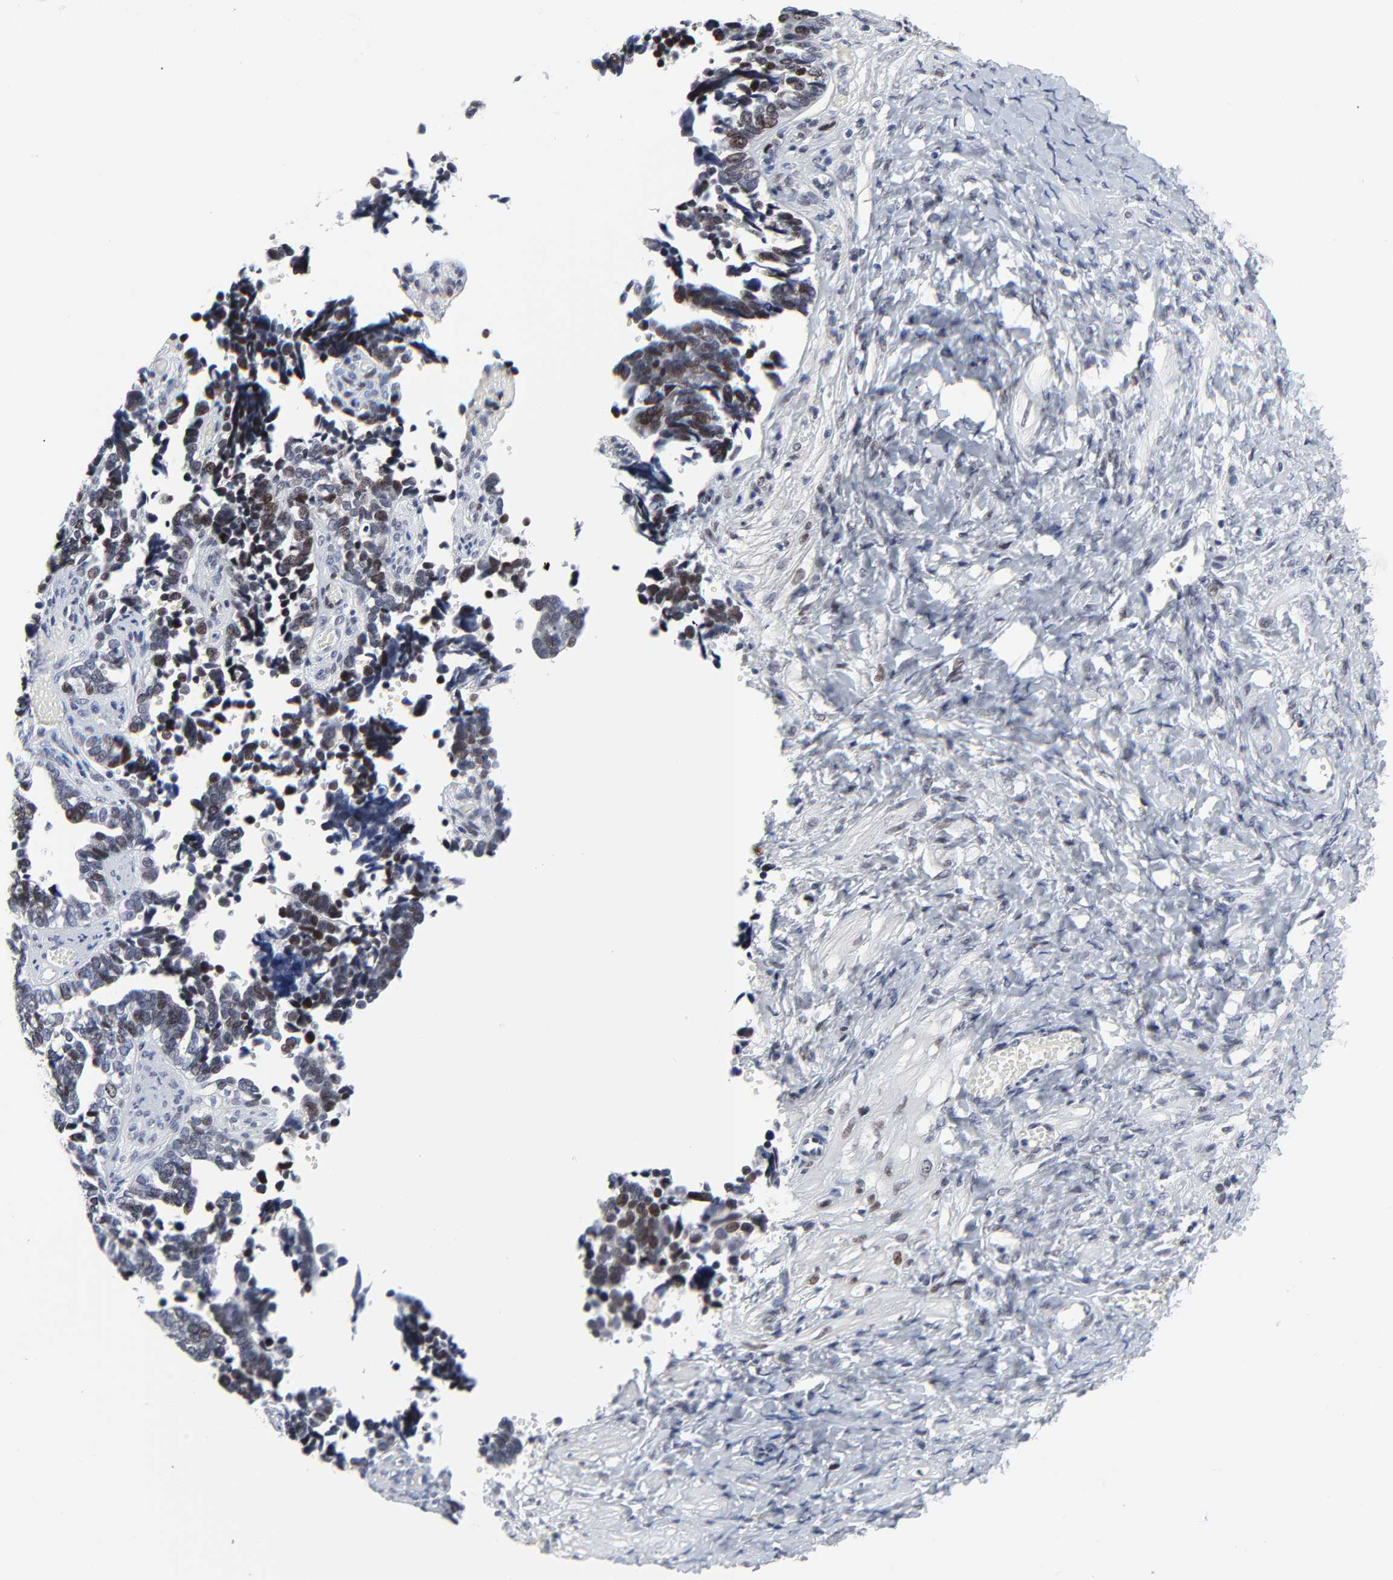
{"staining": {"intensity": "weak", "quantity": ">75%", "location": "nuclear"}, "tissue": "ovarian cancer", "cell_type": "Tumor cells", "image_type": "cancer", "snomed": [{"axis": "morphology", "description": "Cystadenocarcinoma, serous, NOS"}, {"axis": "topography", "description": "Ovary"}], "caption": "A histopathology image of human ovarian cancer (serous cystadenocarcinoma) stained for a protein shows weak nuclear brown staining in tumor cells.", "gene": "ZNF589", "patient": {"sex": "female", "age": 77}}